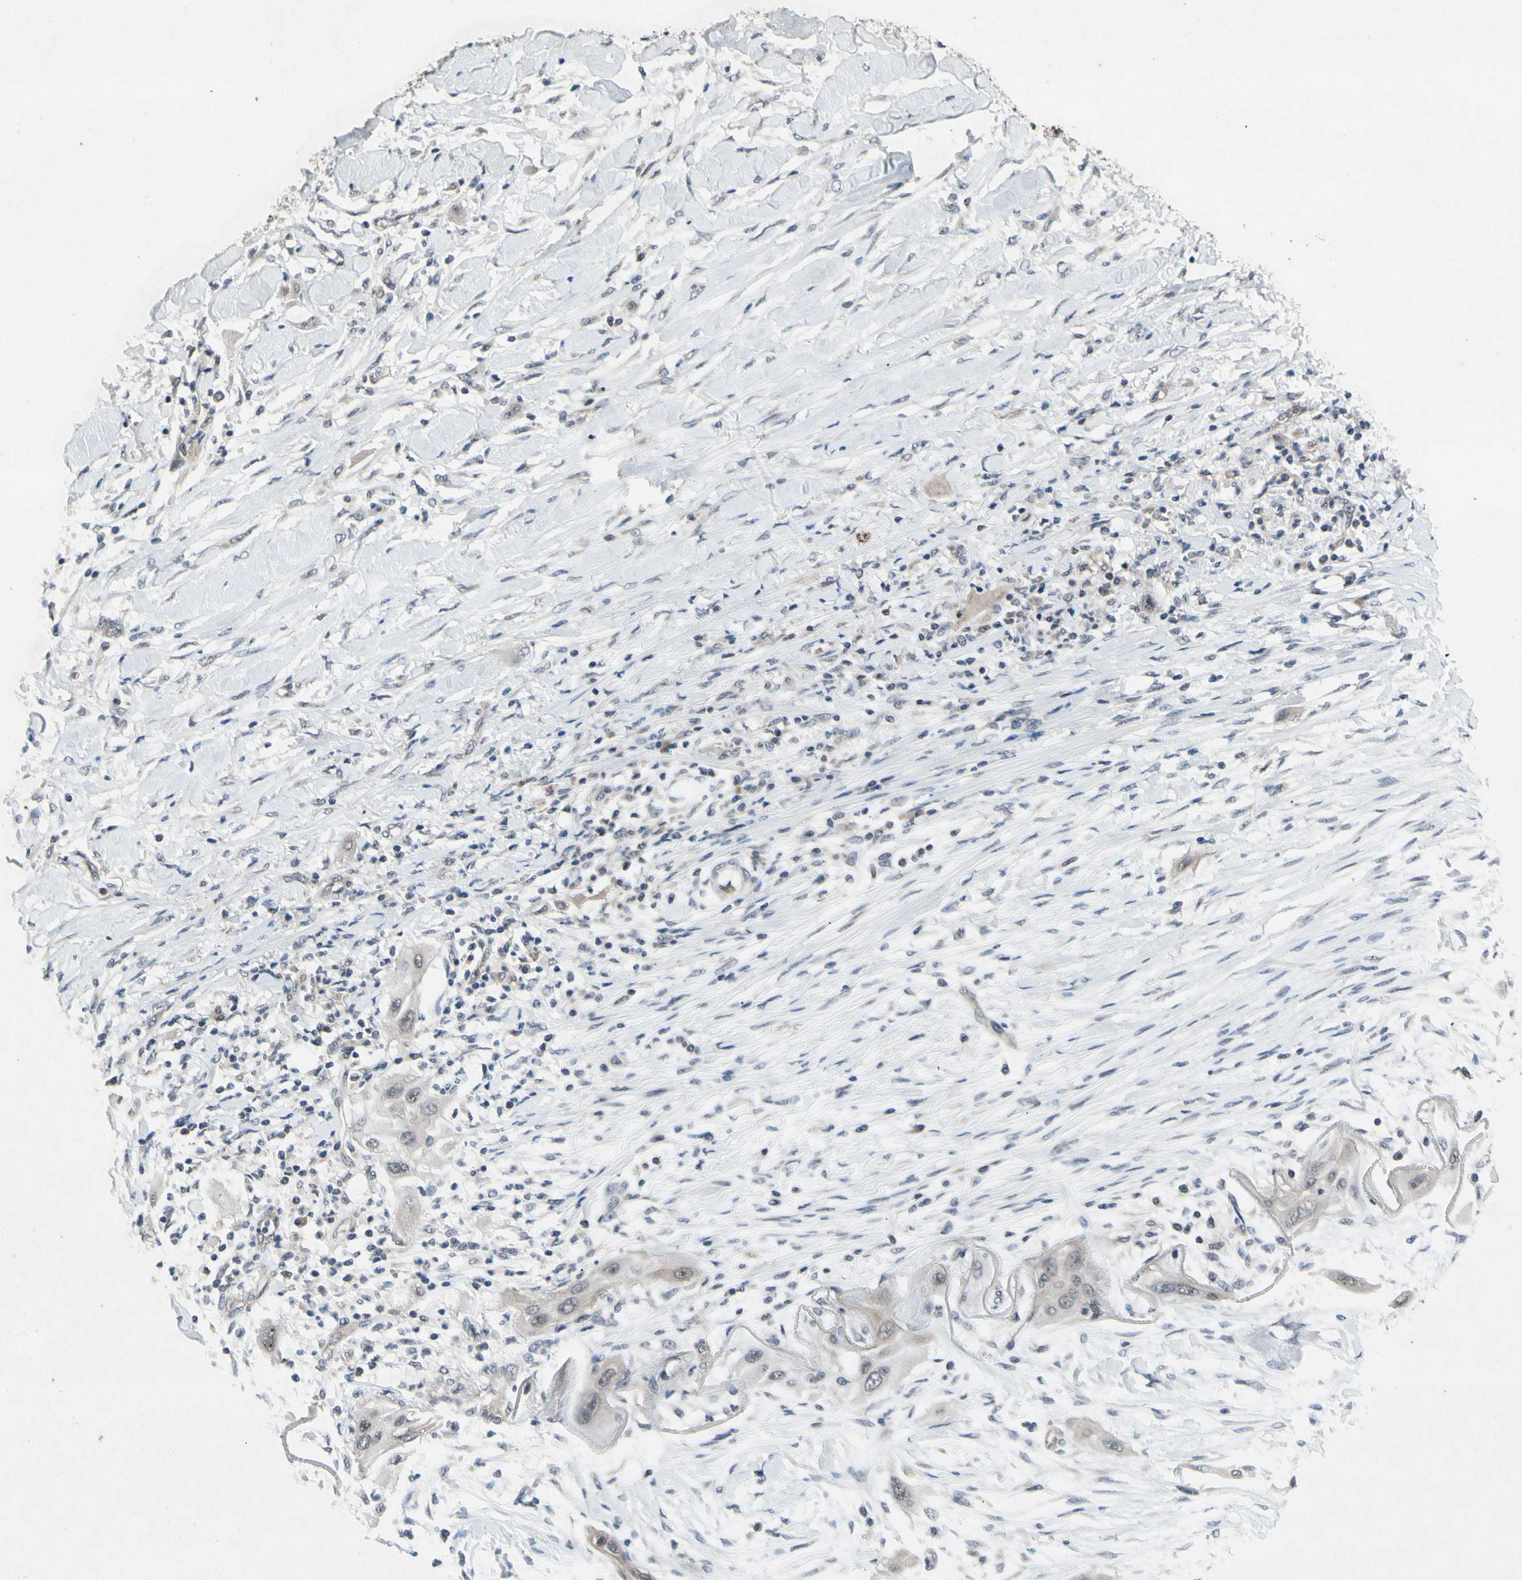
{"staining": {"intensity": "weak", "quantity": ">75%", "location": "cytoplasmic/membranous"}, "tissue": "lung cancer", "cell_type": "Tumor cells", "image_type": "cancer", "snomed": [{"axis": "morphology", "description": "Squamous cell carcinoma, NOS"}, {"axis": "topography", "description": "Lung"}], "caption": "Immunohistochemistry (IHC) of human squamous cell carcinoma (lung) shows low levels of weak cytoplasmic/membranous staining in approximately >75% of tumor cells.", "gene": "TRDMT1", "patient": {"sex": "female", "age": 47}}